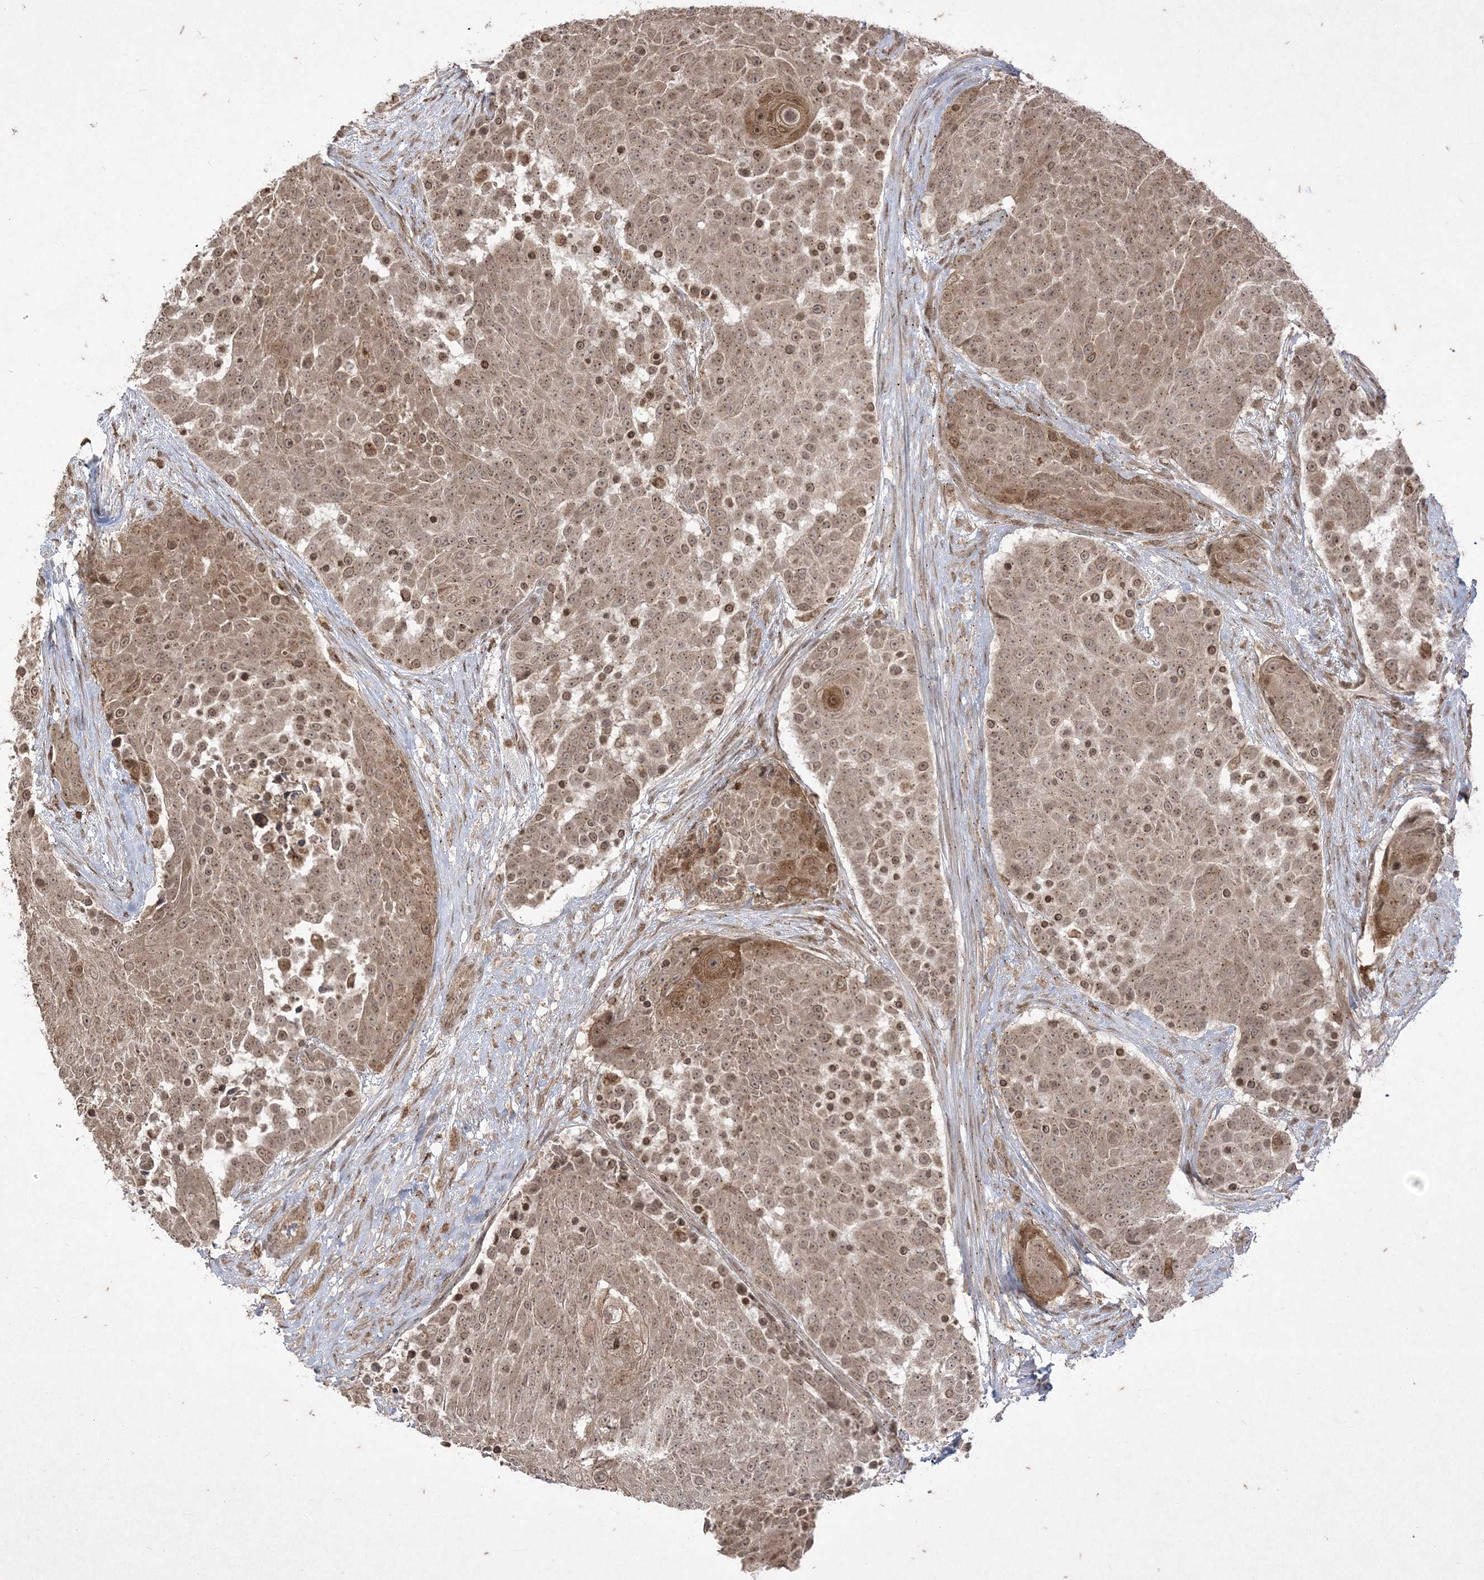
{"staining": {"intensity": "moderate", "quantity": ">75%", "location": "cytoplasmic/membranous,nuclear"}, "tissue": "urothelial cancer", "cell_type": "Tumor cells", "image_type": "cancer", "snomed": [{"axis": "morphology", "description": "Urothelial carcinoma, High grade"}, {"axis": "topography", "description": "Urinary bladder"}], "caption": "Protein staining of urothelial cancer tissue demonstrates moderate cytoplasmic/membranous and nuclear staining in approximately >75% of tumor cells. (IHC, brightfield microscopy, high magnification).", "gene": "RRAS", "patient": {"sex": "female", "age": 63}}